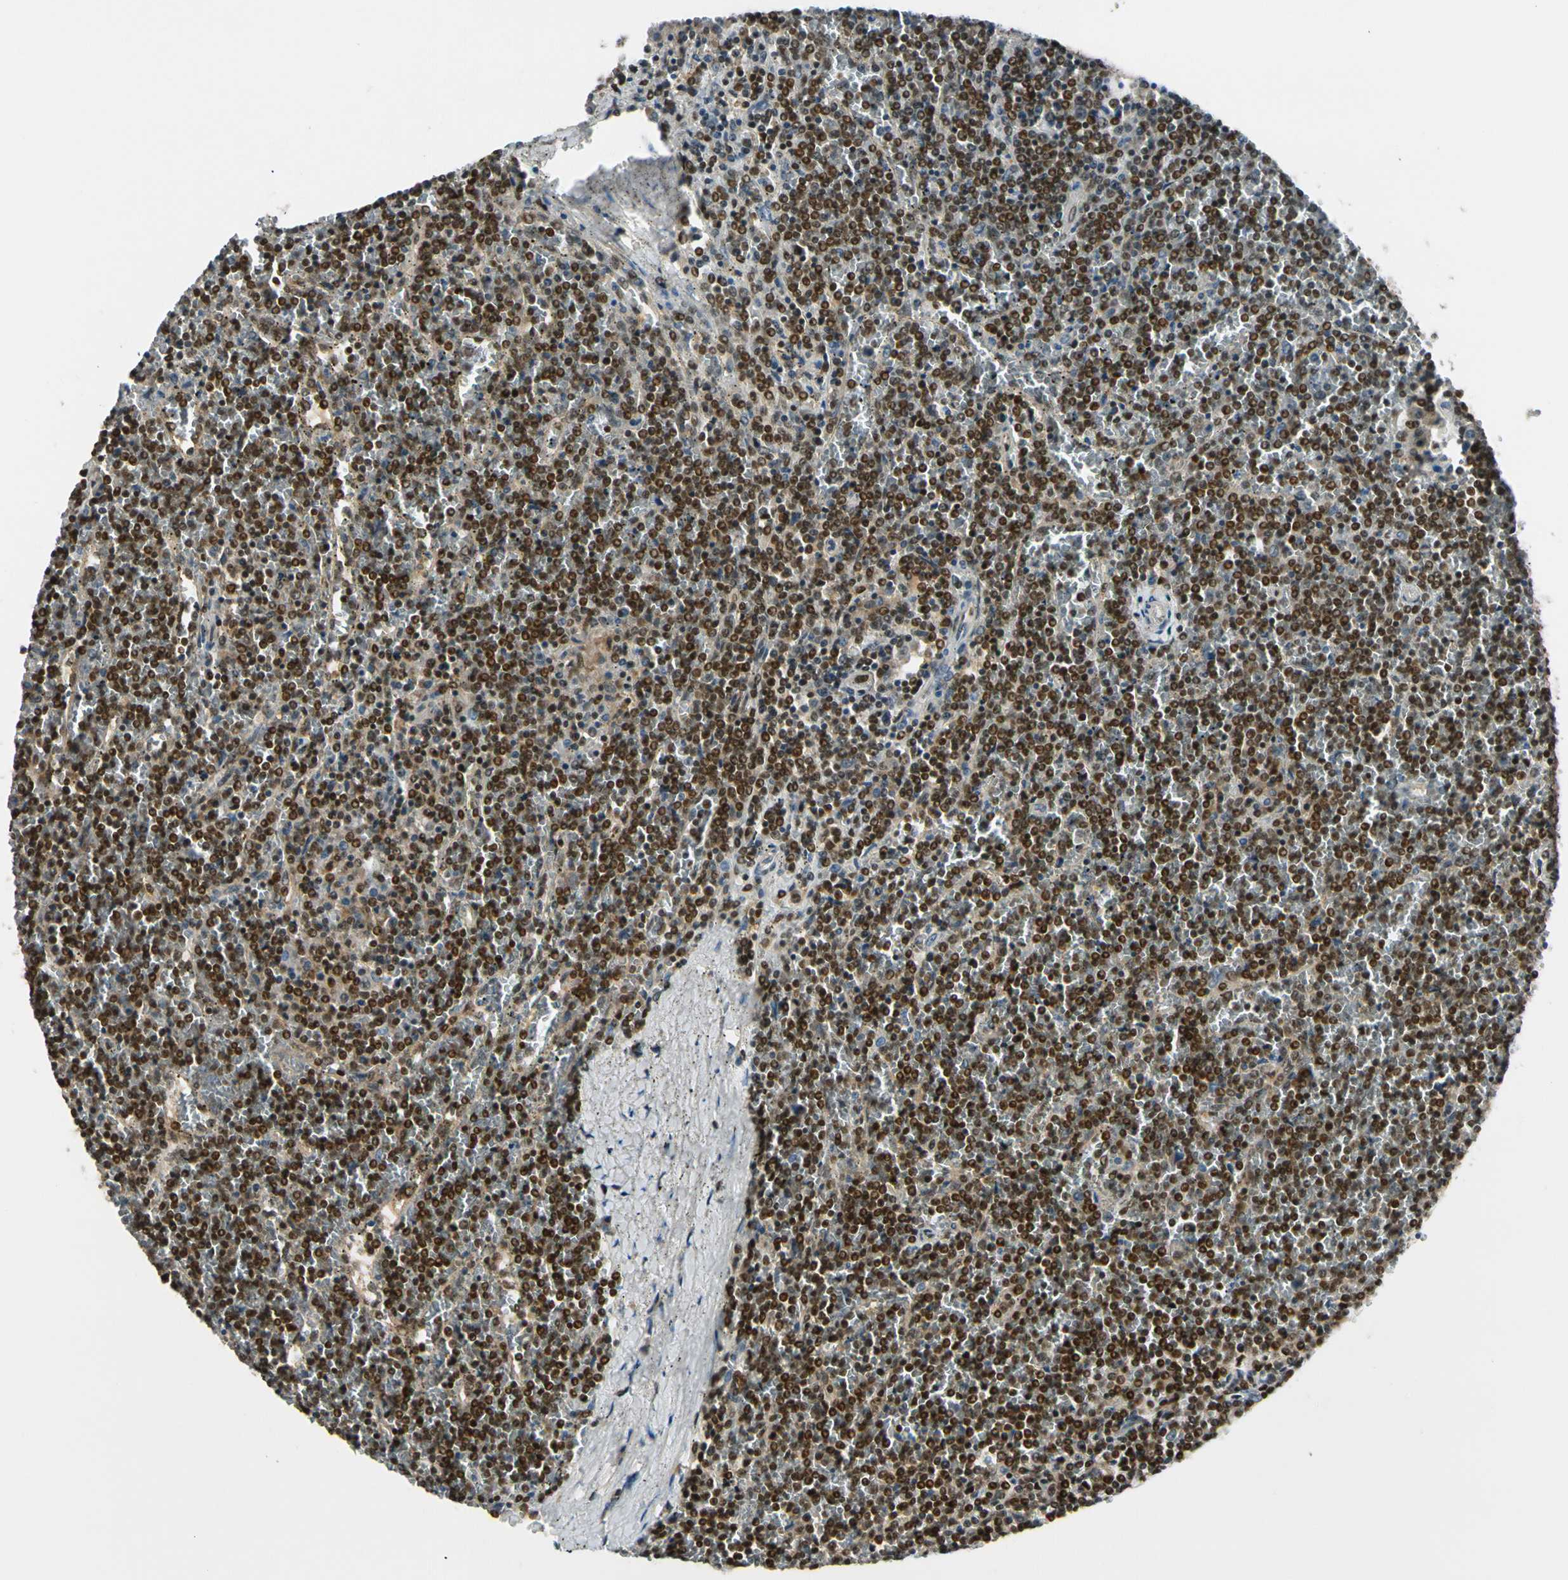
{"staining": {"intensity": "strong", "quantity": ">75%", "location": "cytoplasmic/membranous,nuclear"}, "tissue": "lymphoma", "cell_type": "Tumor cells", "image_type": "cancer", "snomed": [{"axis": "morphology", "description": "Malignant lymphoma, non-Hodgkin's type, Low grade"}, {"axis": "topography", "description": "Spleen"}], "caption": "Brown immunohistochemical staining in human lymphoma reveals strong cytoplasmic/membranous and nuclear staining in about >75% of tumor cells.", "gene": "DAXX", "patient": {"sex": "female", "age": 19}}